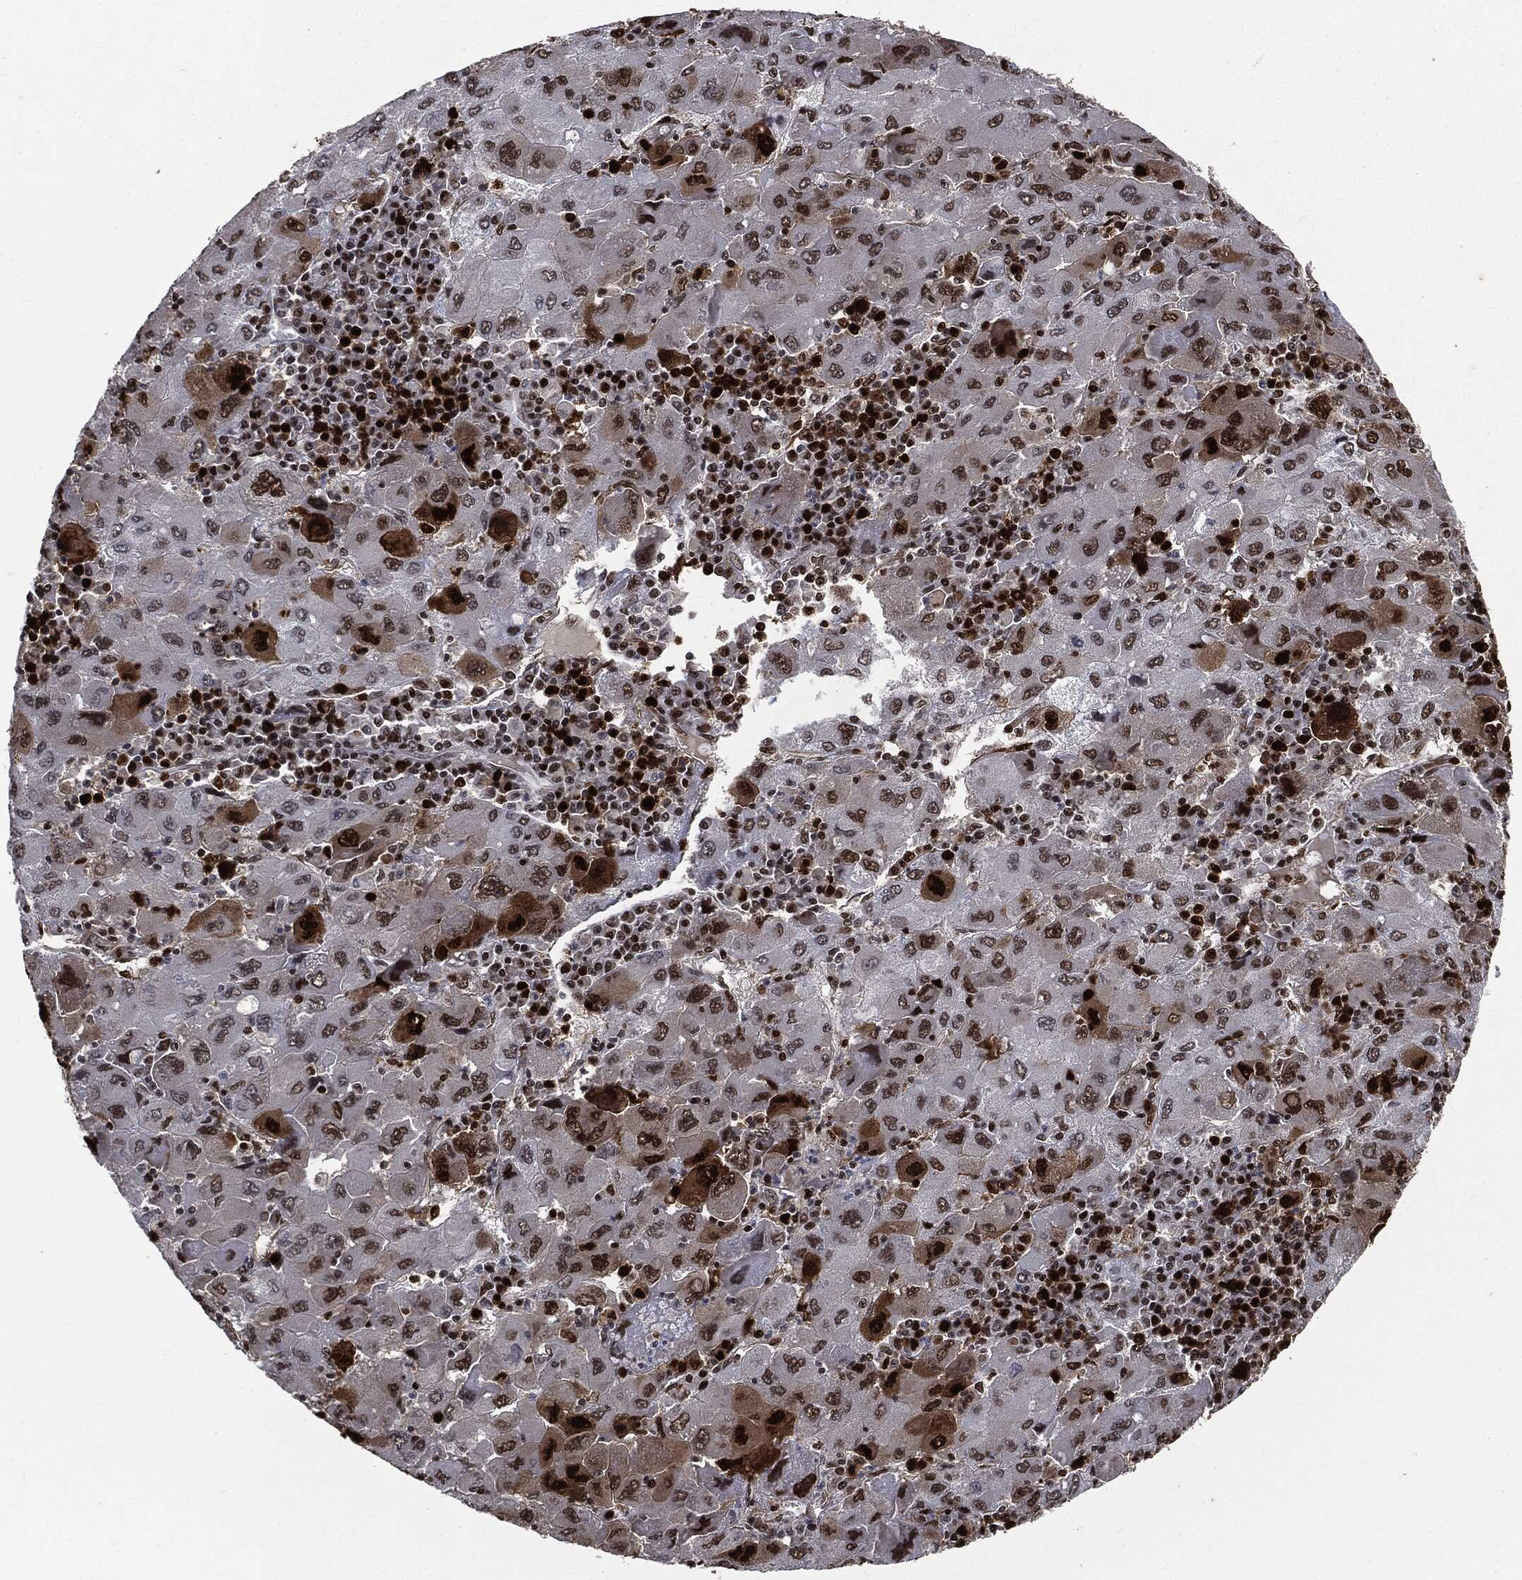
{"staining": {"intensity": "strong", "quantity": "<25%", "location": "nuclear"}, "tissue": "liver cancer", "cell_type": "Tumor cells", "image_type": "cancer", "snomed": [{"axis": "morphology", "description": "Carcinoma, Hepatocellular, NOS"}, {"axis": "topography", "description": "Liver"}], "caption": "Immunohistochemistry of human liver cancer reveals medium levels of strong nuclear positivity in about <25% of tumor cells.", "gene": "PCNA", "patient": {"sex": "male", "age": 75}}